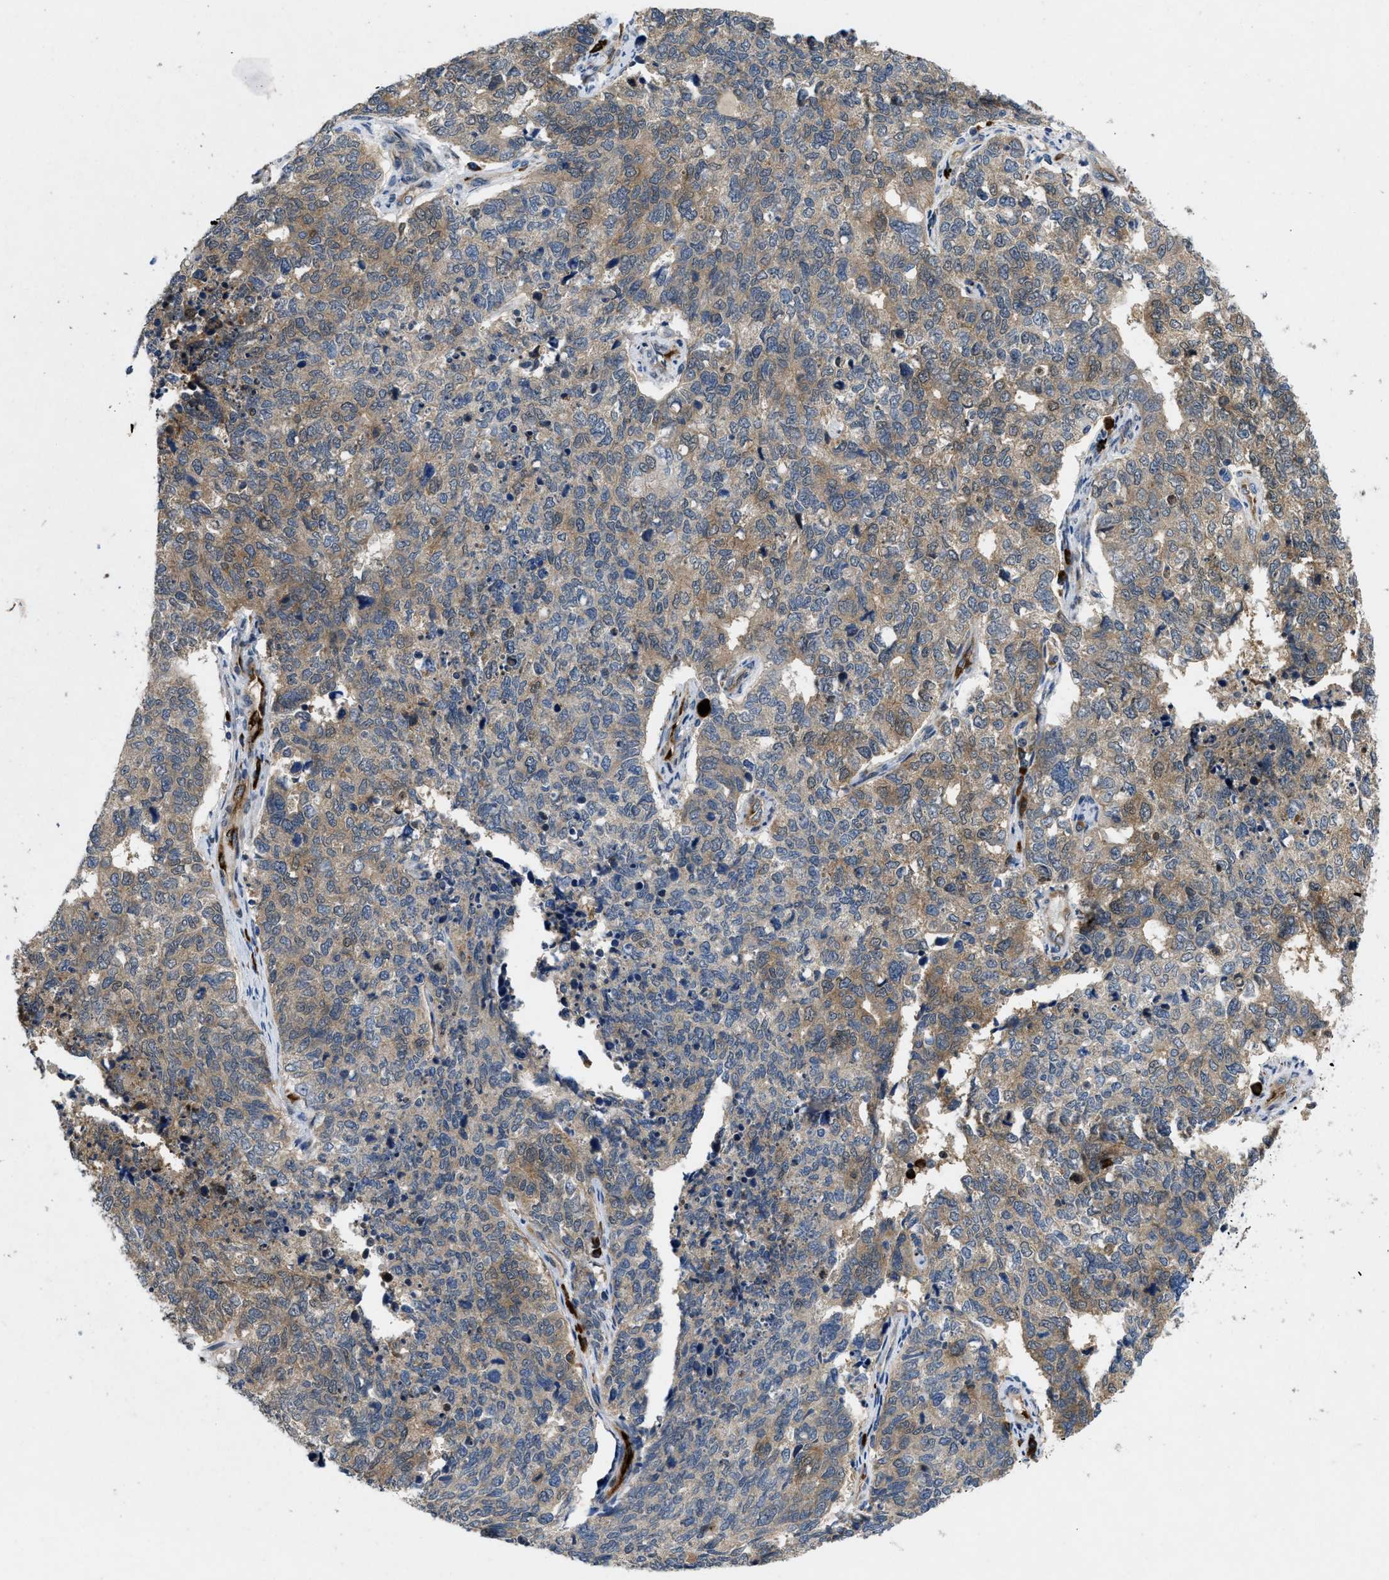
{"staining": {"intensity": "moderate", "quantity": "25%-75%", "location": "cytoplasmic/membranous"}, "tissue": "cervical cancer", "cell_type": "Tumor cells", "image_type": "cancer", "snomed": [{"axis": "morphology", "description": "Squamous cell carcinoma, NOS"}, {"axis": "topography", "description": "Cervix"}], "caption": "Immunohistochemistry (IHC) staining of cervical cancer, which shows medium levels of moderate cytoplasmic/membranous positivity in approximately 25%-75% of tumor cells indicating moderate cytoplasmic/membranous protein staining. The staining was performed using DAB (3,3'-diaminobenzidine) (brown) for protein detection and nuclei were counterstained in hematoxylin (blue).", "gene": "HSPA12B", "patient": {"sex": "female", "age": 63}}